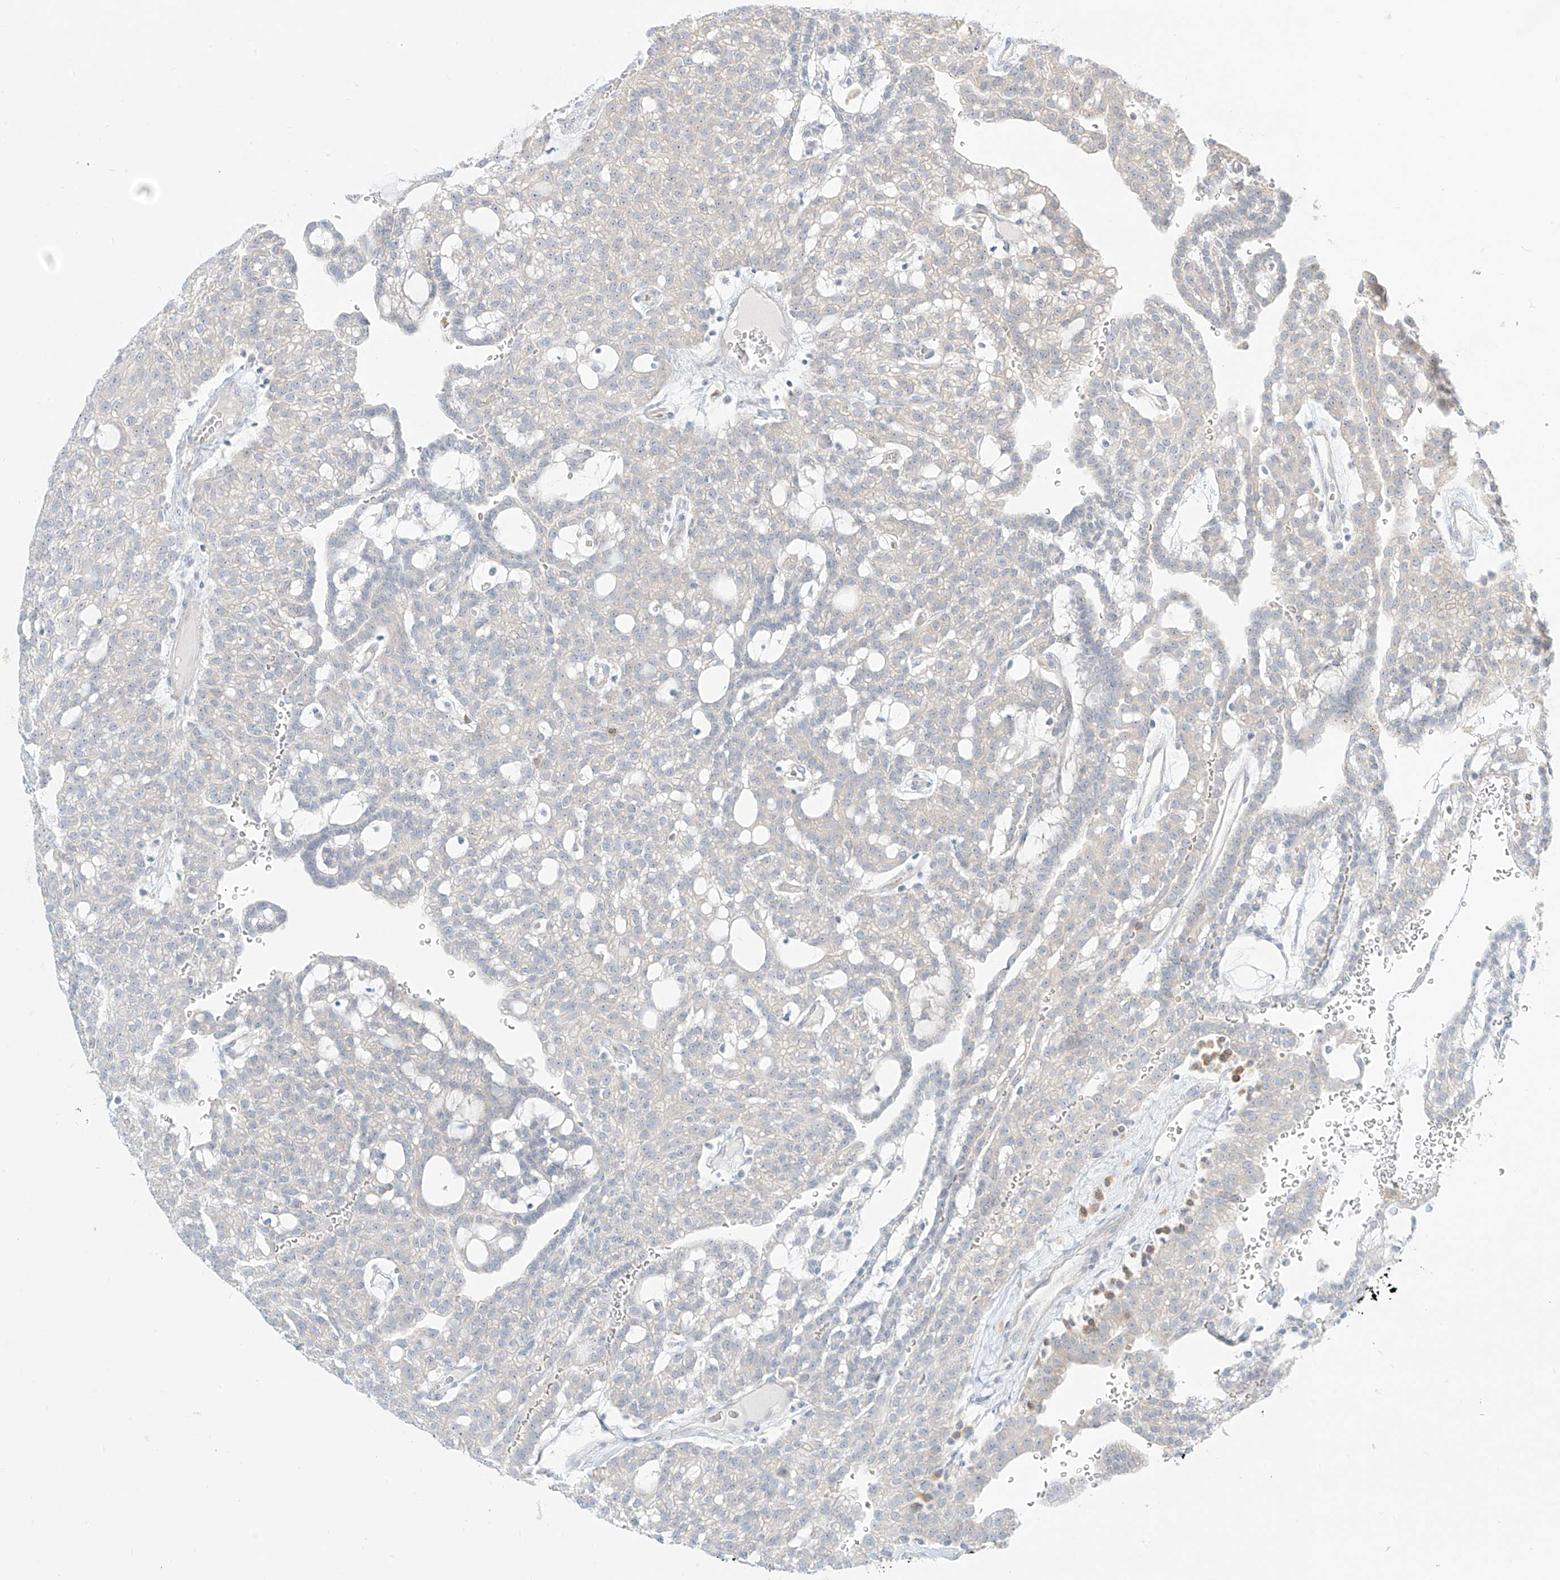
{"staining": {"intensity": "negative", "quantity": "none", "location": "none"}, "tissue": "renal cancer", "cell_type": "Tumor cells", "image_type": "cancer", "snomed": [{"axis": "morphology", "description": "Adenocarcinoma, NOS"}, {"axis": "topography", "description": "Kidney"}], "caption": "Renal cancer was stained to show a protein in brown. There is no significant staining in tumor cells.", "gene": "SYTL3", "patient": {"sex": "male", "age": 63}}